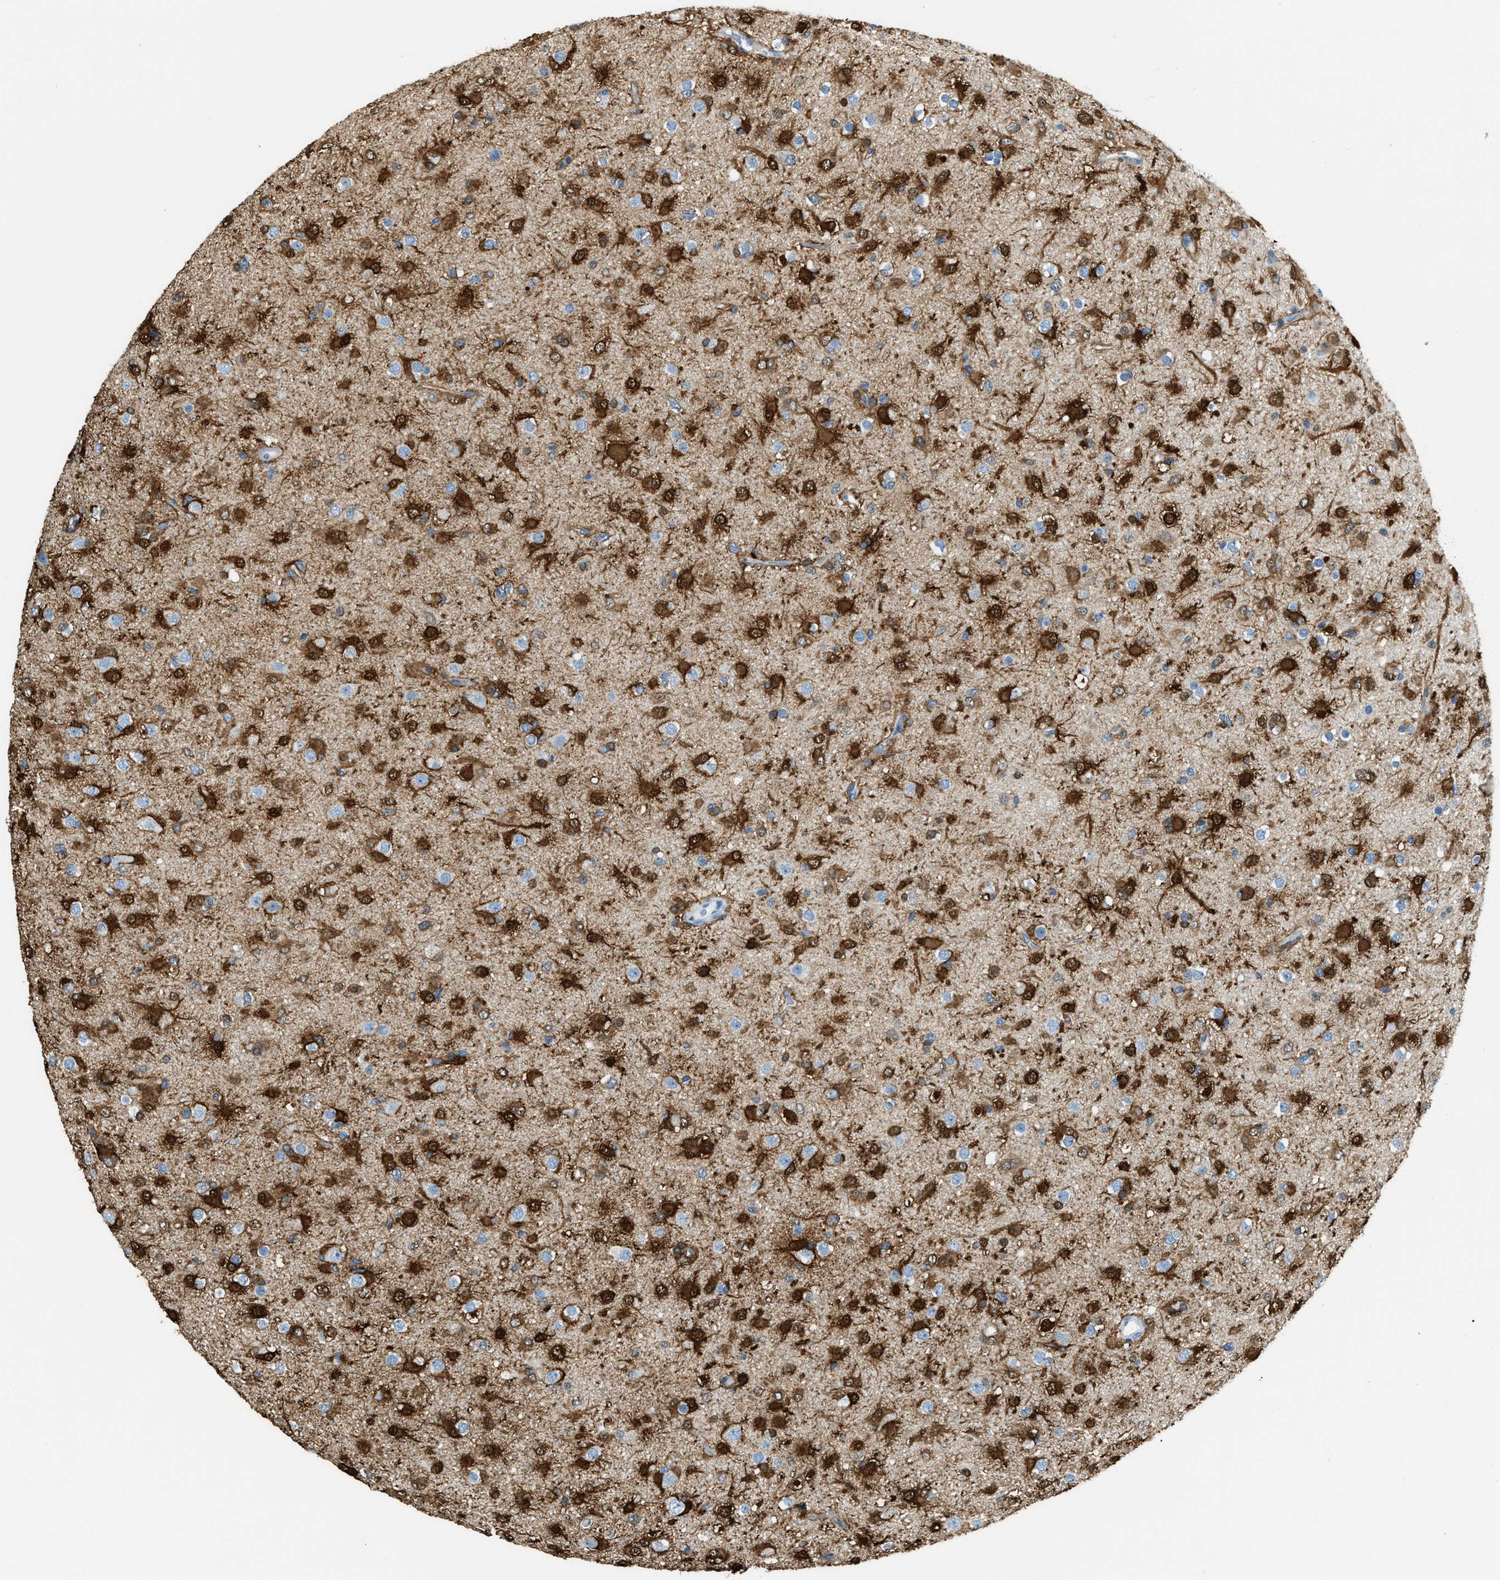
{"staining": {"intensity": "strong", "quantity": "25%-75%", "location": "cytoplasmic/membranous"}, "tissue": "glioma", "cell_type": "Tumor cells", "image_type": "cancer", "snomed": [{"axis": "morphology", "description": "Glioma, malignant, Low grade"}, {"axis": "topography", "description": "Brain"}], "caption": "This is an image of immunohistochemistry staining of malignant glioma (low-grade), which shows strong expression in the cytoplasmic/membranous of tumor cells.", "gene": "MATCAP2", "patient": {"sex": "male", "age": 65}}